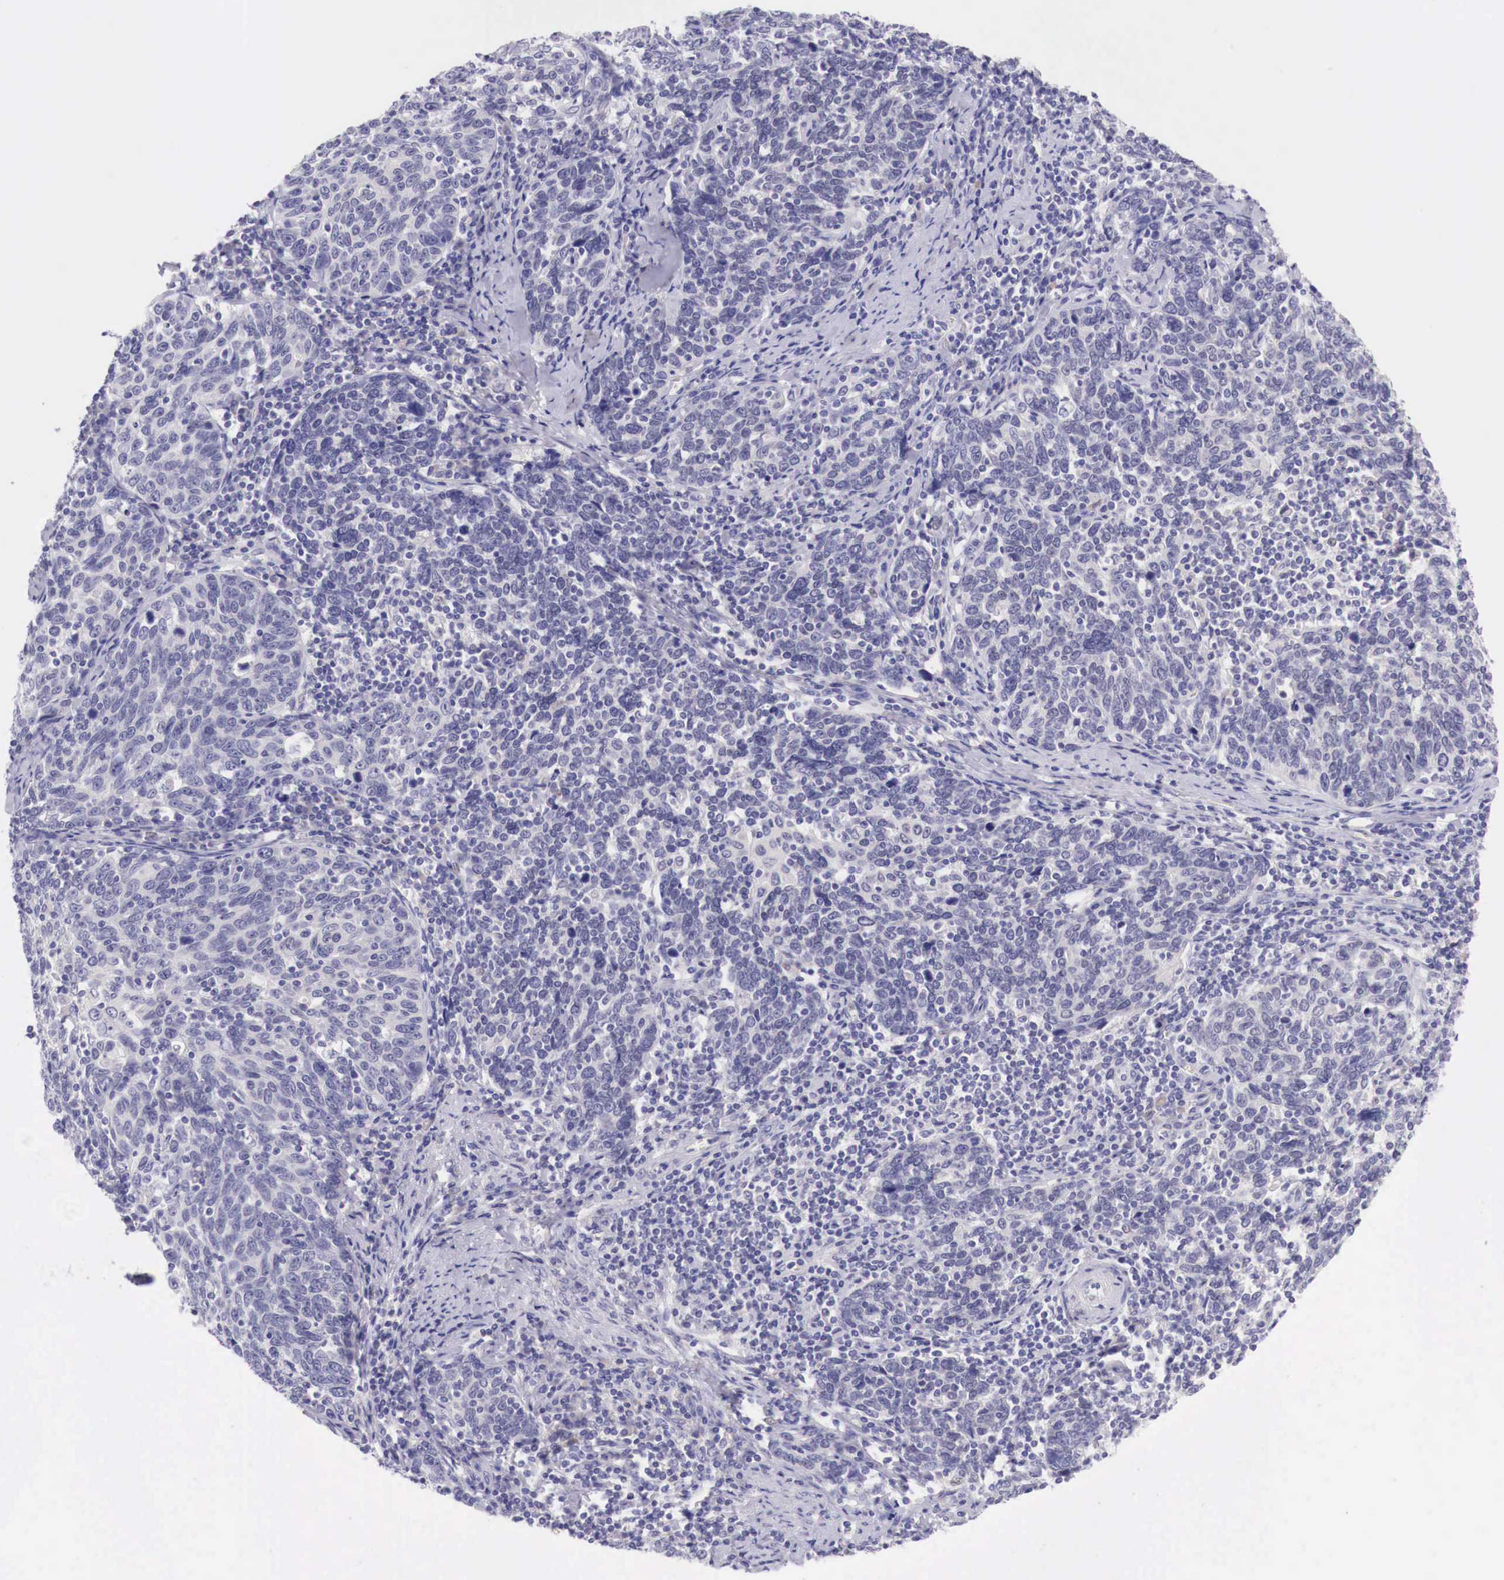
{"staining": {"intensity": "negative", "quantity": "none", "location": "none"}, "tissue": "cervical cancer", "cell_type": "Tumor cells", "image_type": "cancer", "snomed": [{"axis": "morphology", "description": "Squamous cell carcinoma, NOS"}, {"axis": "topography", "description": "Cervix"}], "caption": "A high-resolution photomicrograph shows immunohistochemistry (IHC) staining of squamous cell carcinoma (cervical), which exhibits no significant expression in tumor cells.", "gene": "BCL6", "patient": {"sex": "female", "age": 41}}